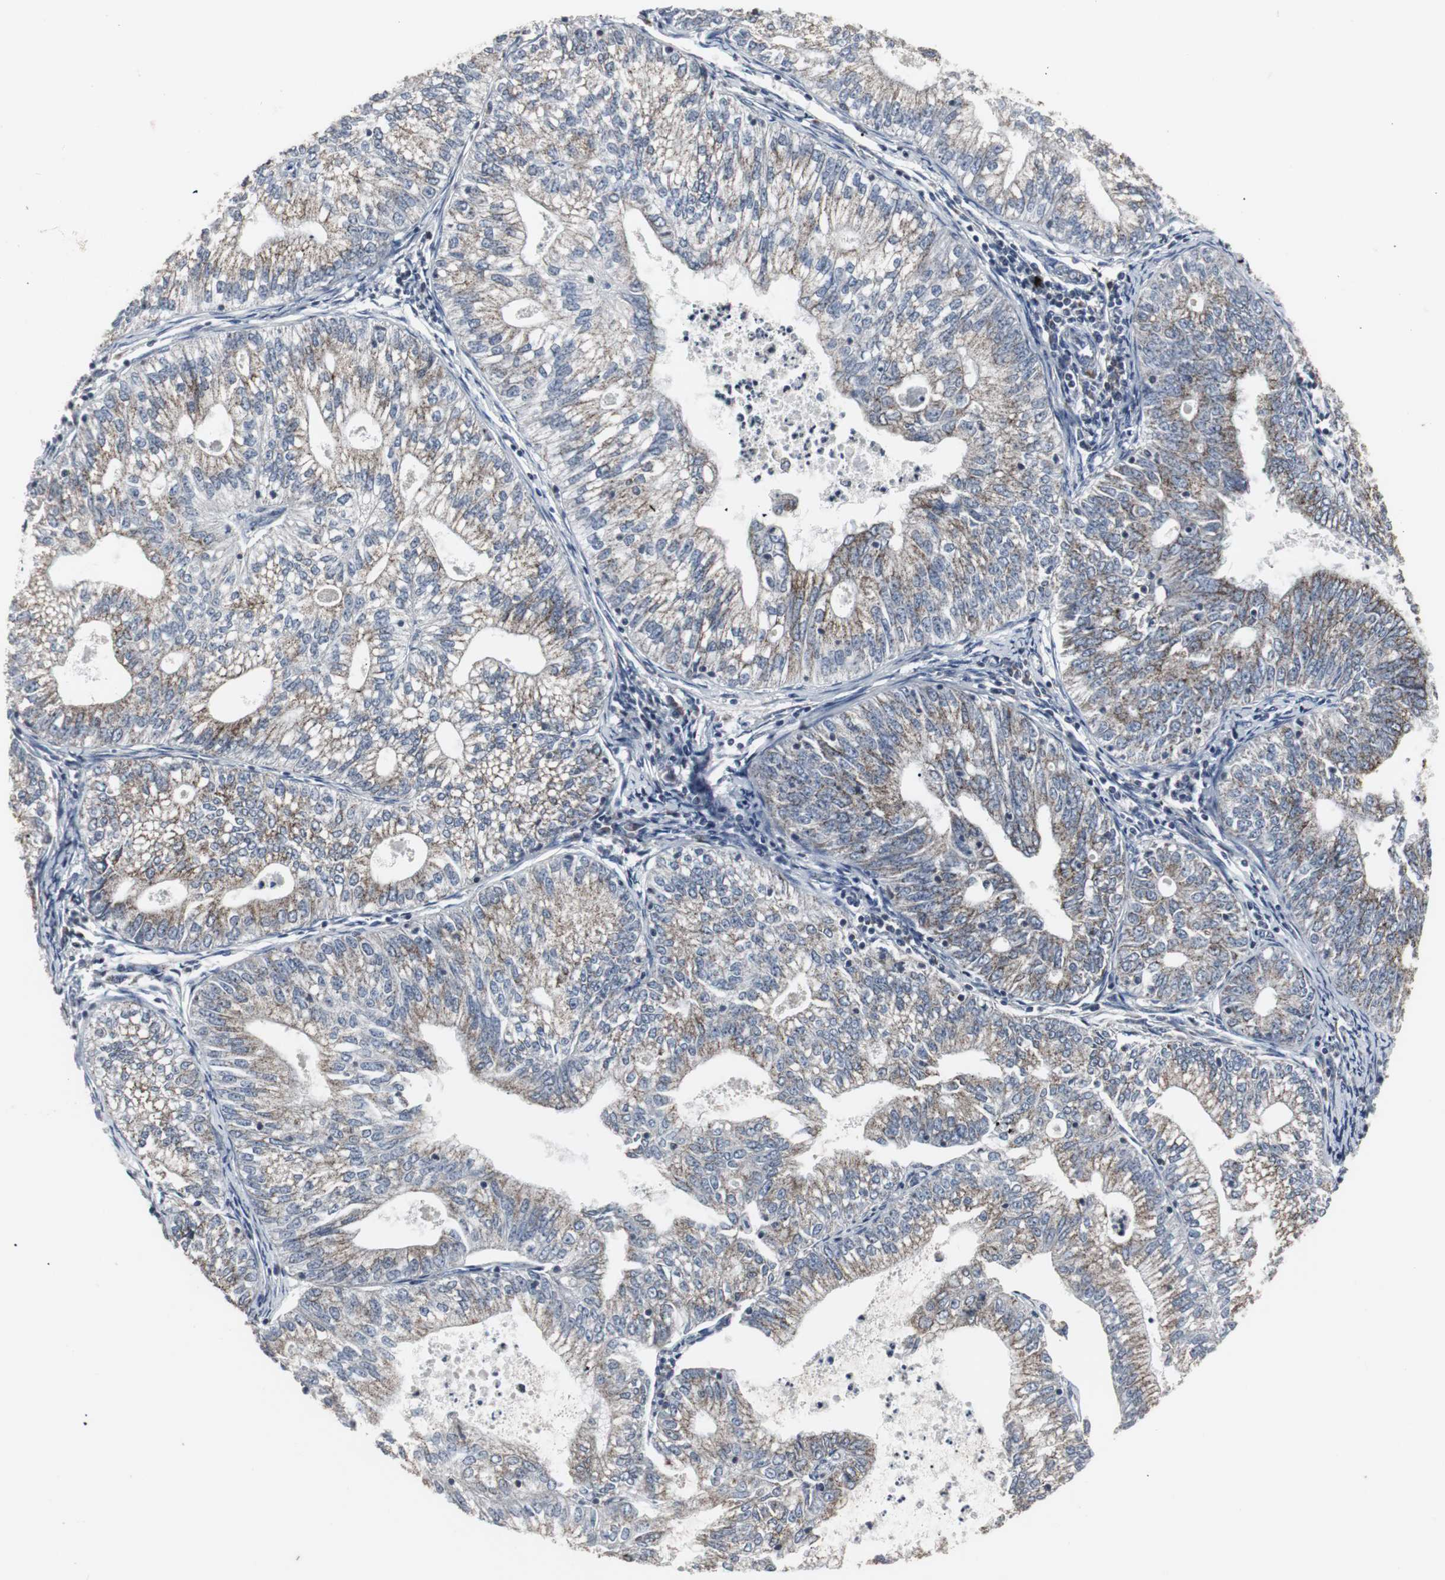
{"staining": {"intensity": "weak", "quantity": ">75%", "location": "cytoplasmic/membranous"}, "tissue": "endometrial cancer", "cell_type": "Tumor cells", "image_type": "cancer", "snomed": [{"axis": "morphology", "description": "Adenocarcinoma, NOS"}, {"axis": "topography", "description": "Endometrium"}], "caption": "Immunohistochemistry (IHC) (DAB) staining of human endometrial cancer (adenocarcinoma) reveals weak cytoplasmic/membranous protein positivity in about >75% of tumor cells.", "gene": "ACAA1", "patient": {"sex": "female", "age": 69}}